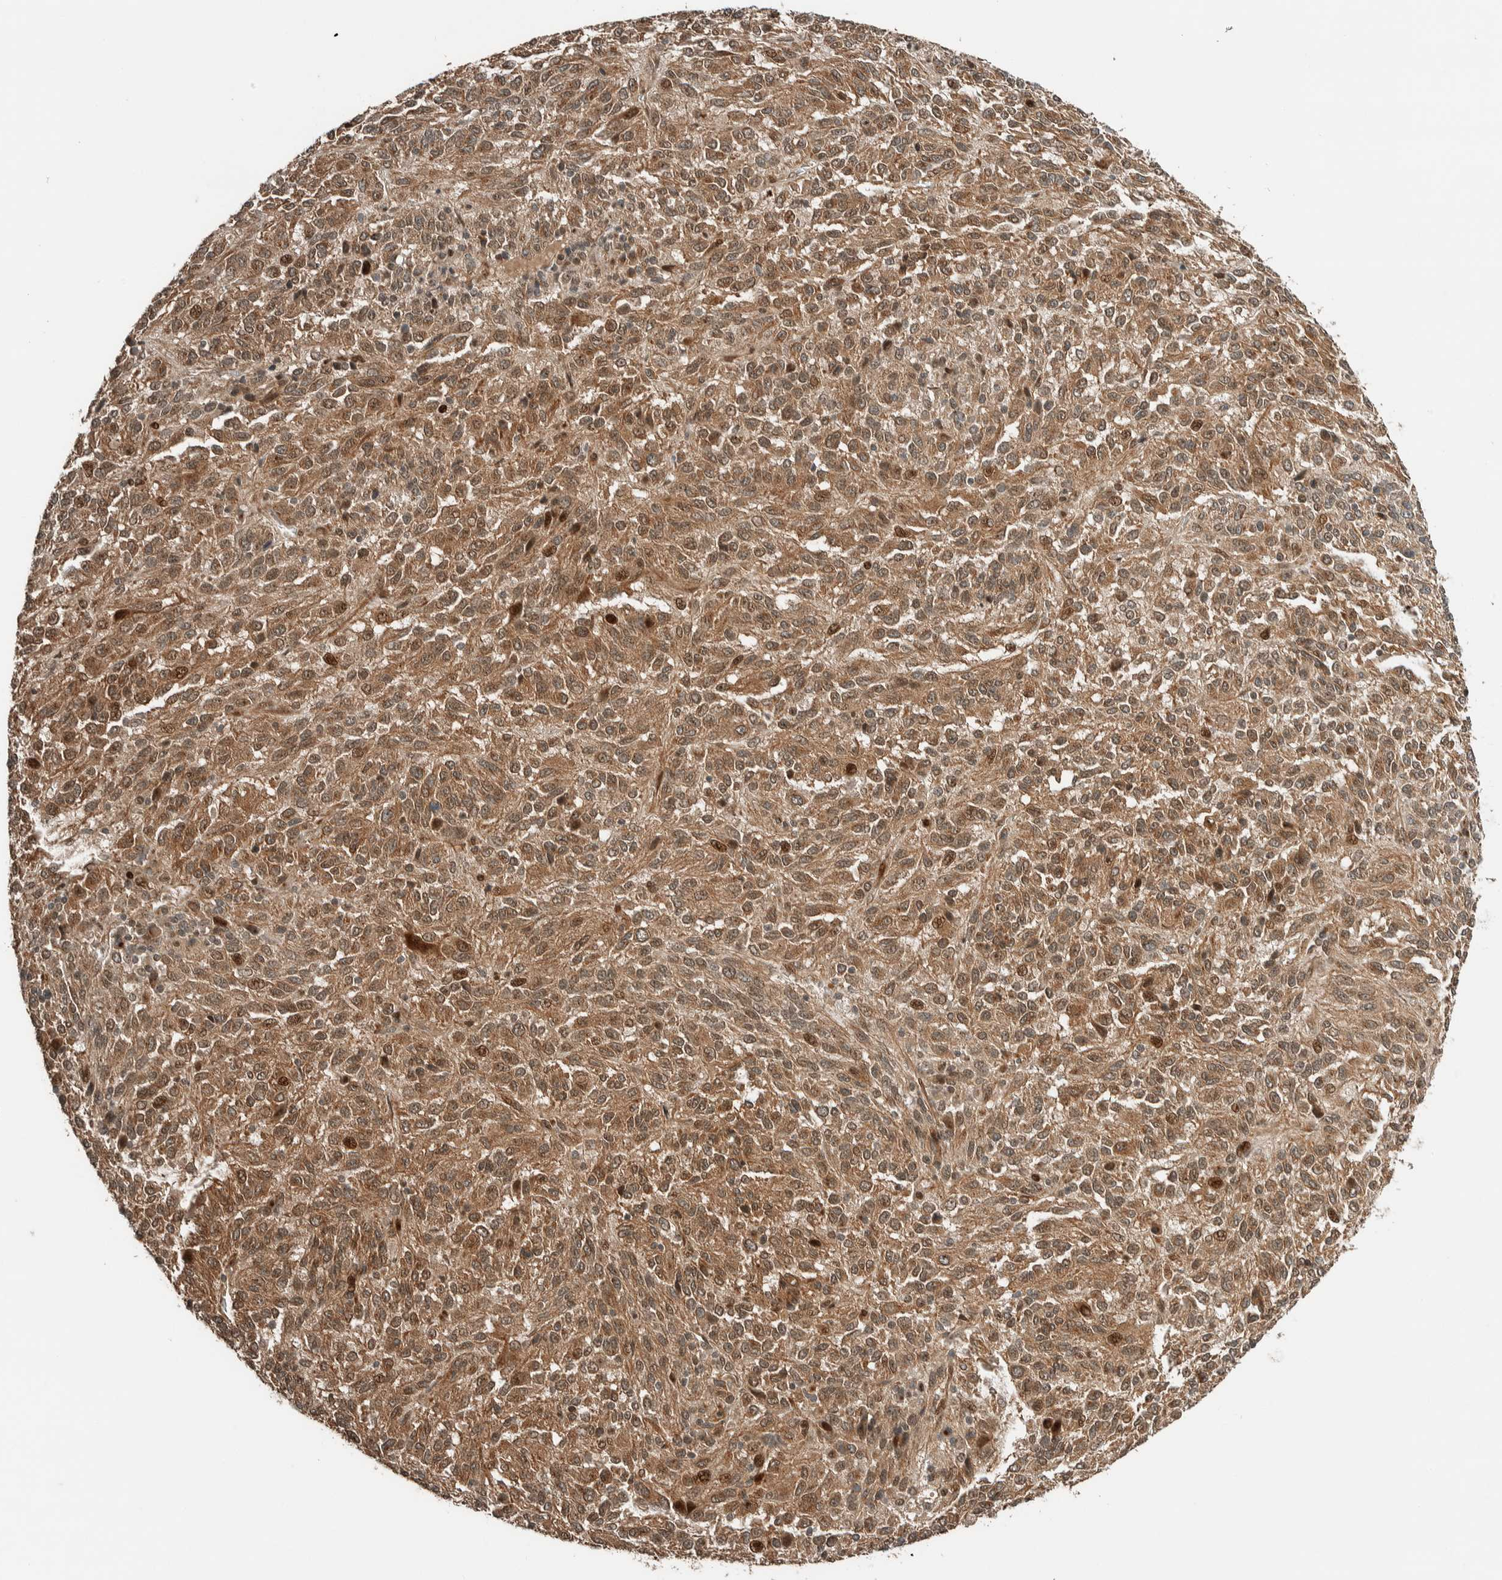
{"staining": {"intensity": "moderate", "quantity": ">75%", "location": "cytoplasmic/membranous,nuclear"}, "tissue": "melanoma", "cell_type": "Tumor cells", "image_type": "cancer", "snomed": [{"axis": "morphology", "description": "Malignant melanoma, Metastatic site"}, {"axis": "topography", "description": "Lung"}], "caption": "The immunohistochemical stain shows moderate cytoplasmic/membranous and nuclear staining in tumor cells of melanoma tissue.", "gene": "STXBP4", "patient": {"sex": "male", "age": 64}}